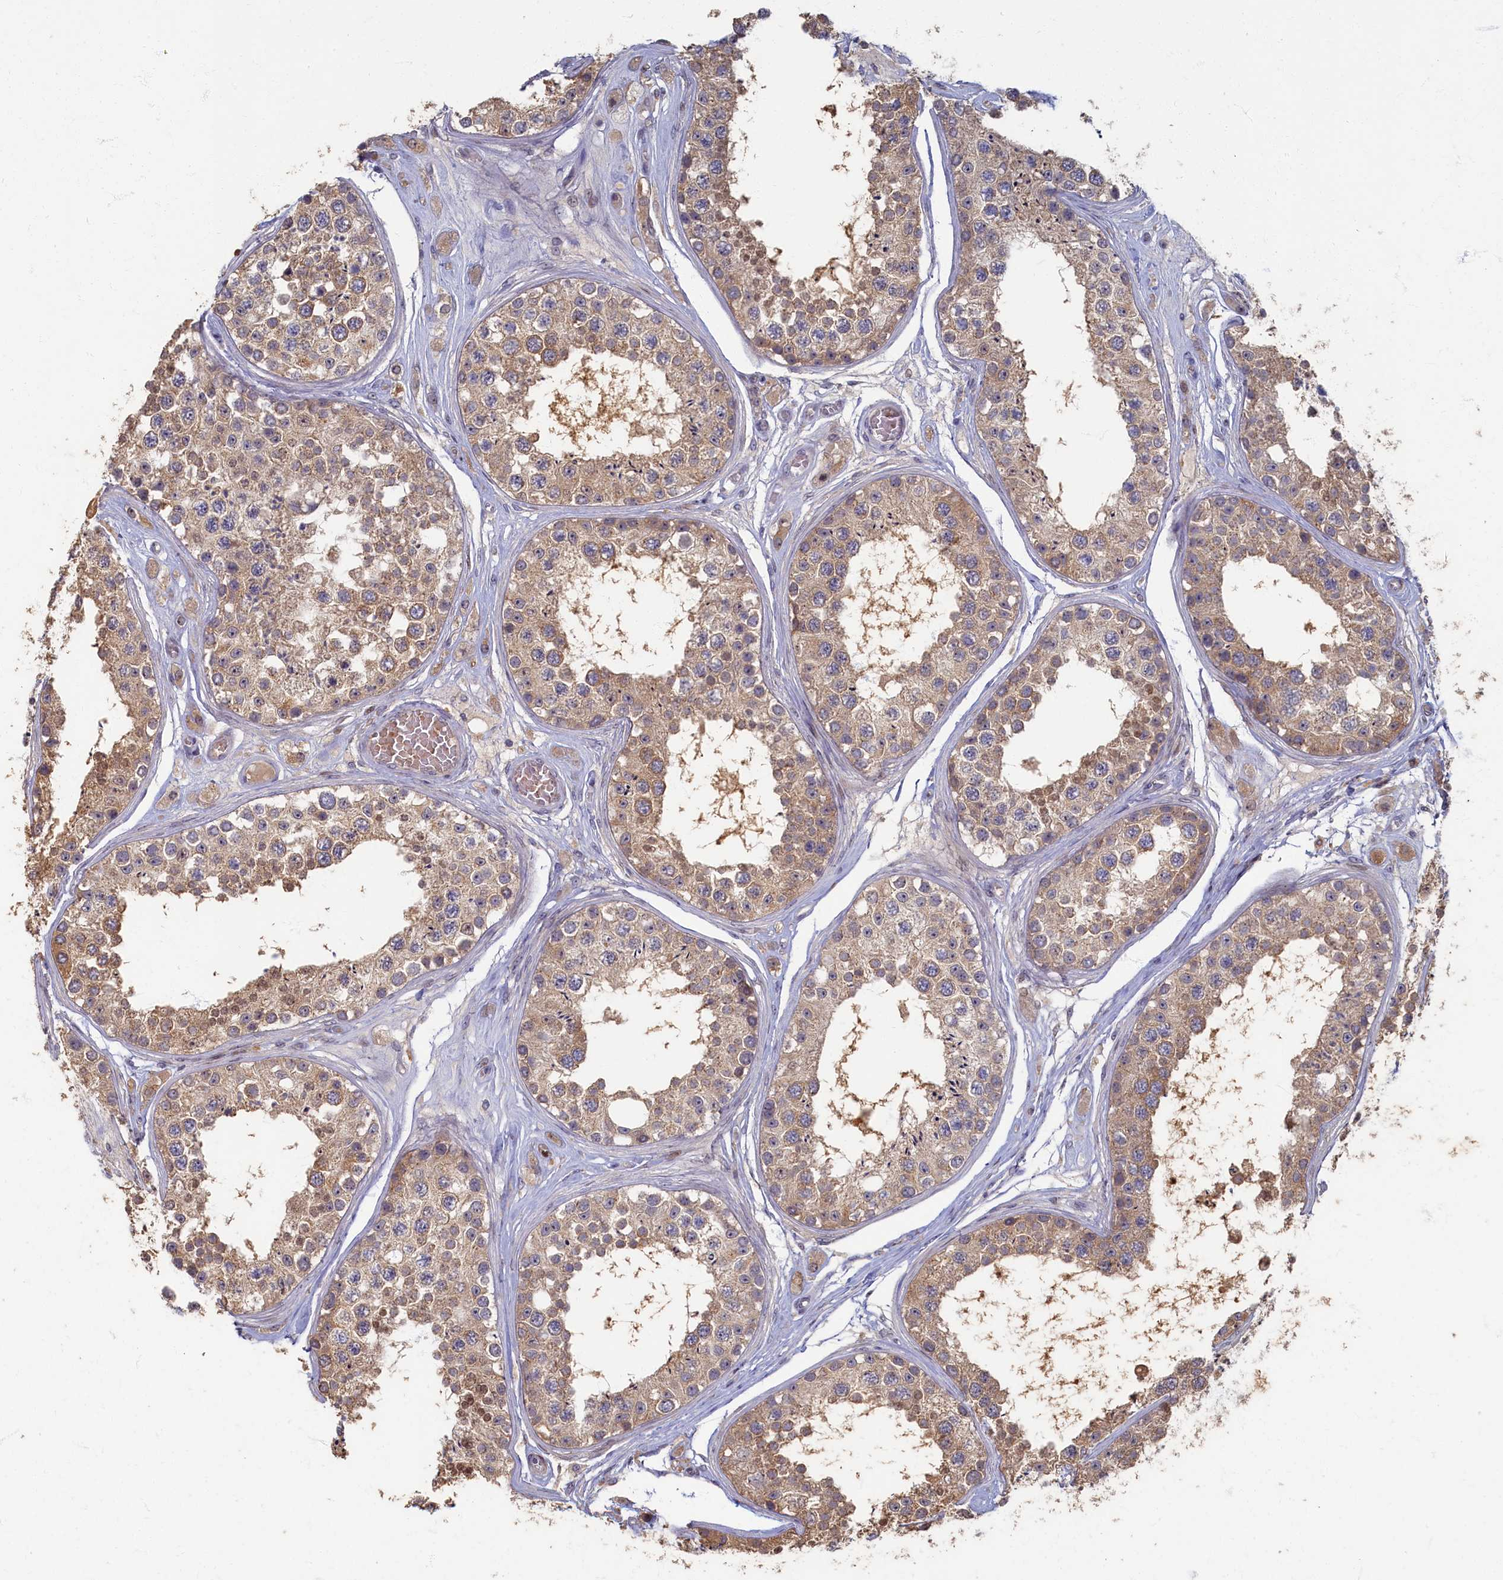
{"staining": {"intensity": "moderate", "quantity": ">75%", "location": "cytoplasmic/membranous,nuclear"}, "tissue": "testis", "cell_type": "Cells in seminiferous ducts", "image_type": "normal", "snomed": [{"axis": "morphology", "description": "Normal tissue, NOS"}, {"axis": "topography", "description": "Testis"}], "caption": "This is a micrograph of immunohistochemistry (IHC) staining of unremarkable testis, which shows moderate positivity in the cytoplasmic/membranous,nuclear of cells in seminiferous ducts.", "gene": "HUNK", "patient": {"sex": "male", "age": 25}}